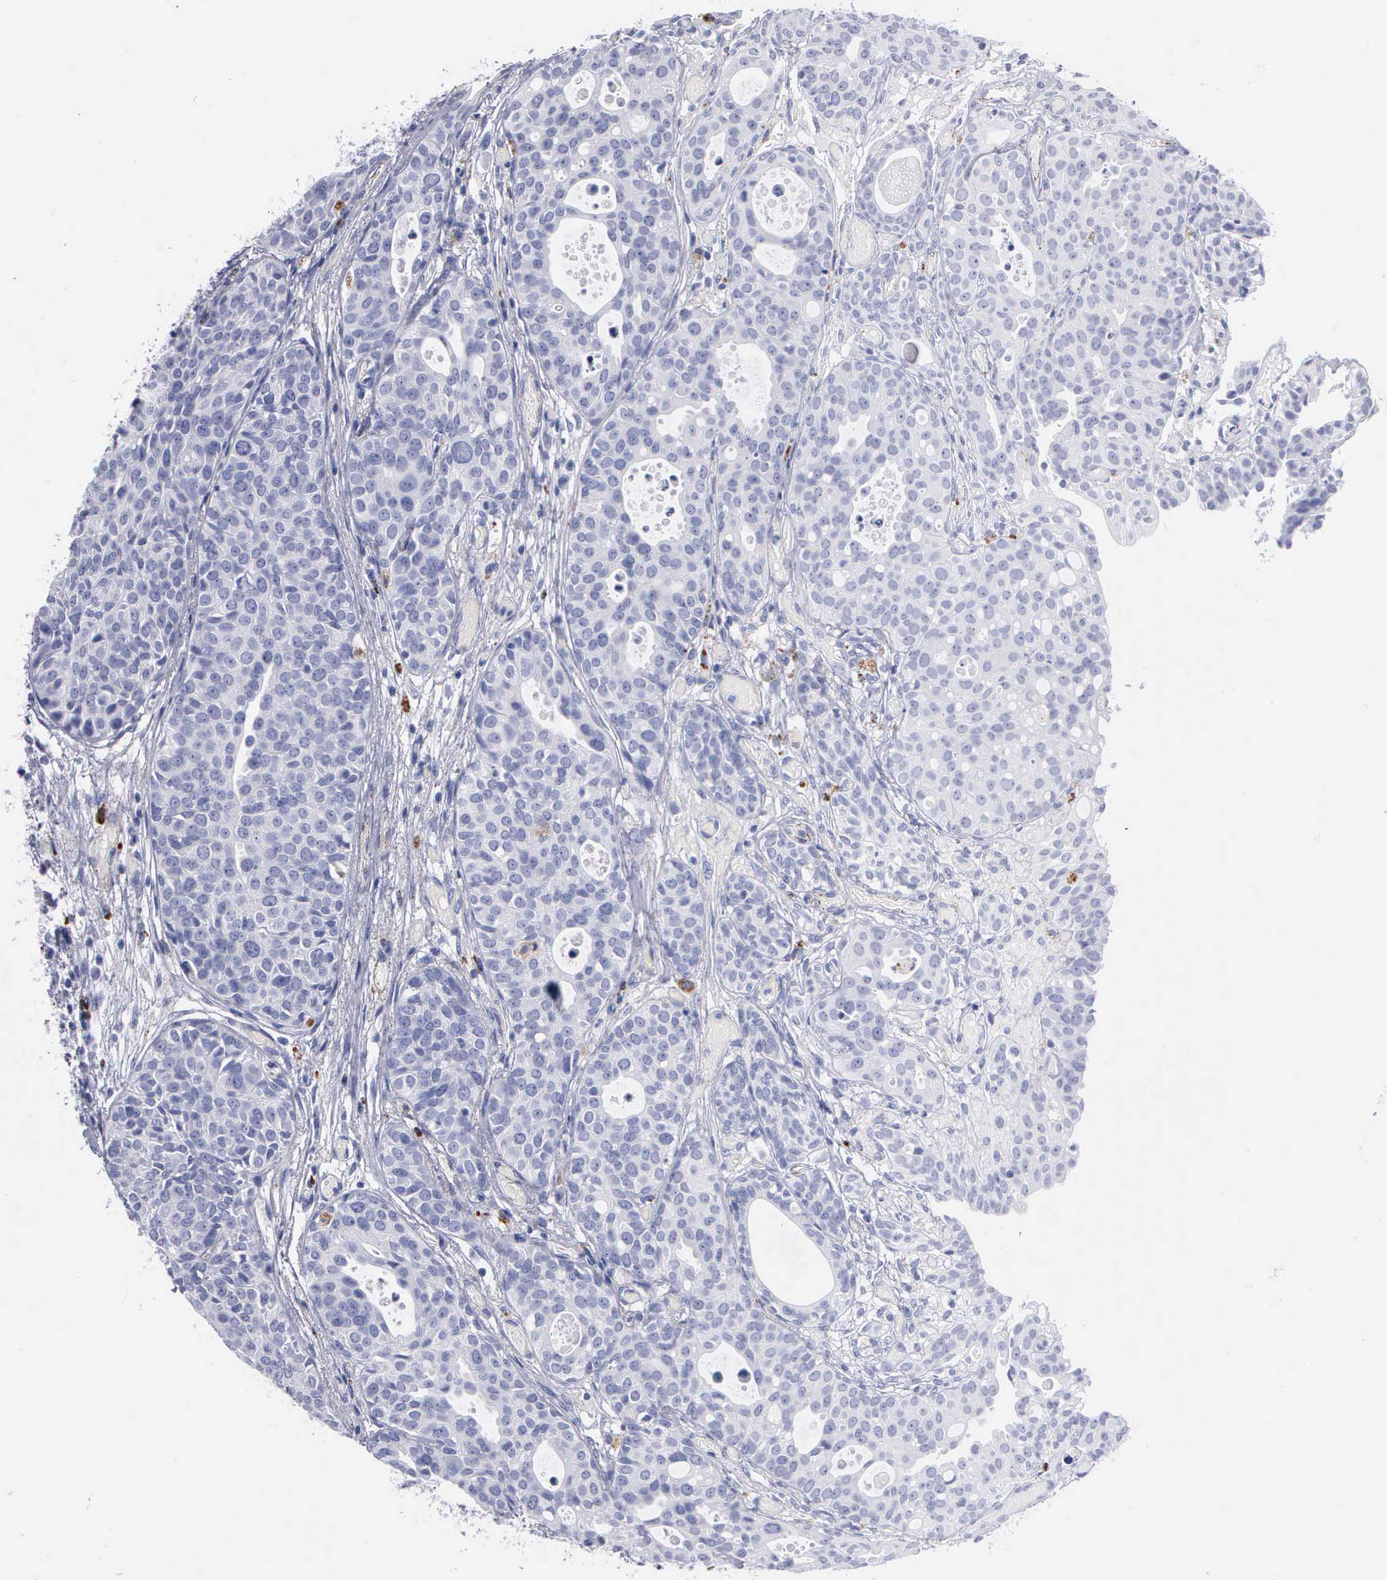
{"staining": {"intensity": "negative", "quantity": "none", "location": "none"}, "tissue": "urothelial cancer", "cell_type": "Tumor cells", "image_type": "cancer", "snomed": [{"axis": "morphology", "description": "Urothelial carcinoma, High grade"}, {"axis": "topography", "description": "Urinary bladder"}], "caption": "IHC of urothelial carcinoma (high-grade) reveals no expression in tumor cells.", "gene": "CTSL", "patient": {"sex": "male", "age": 78}}